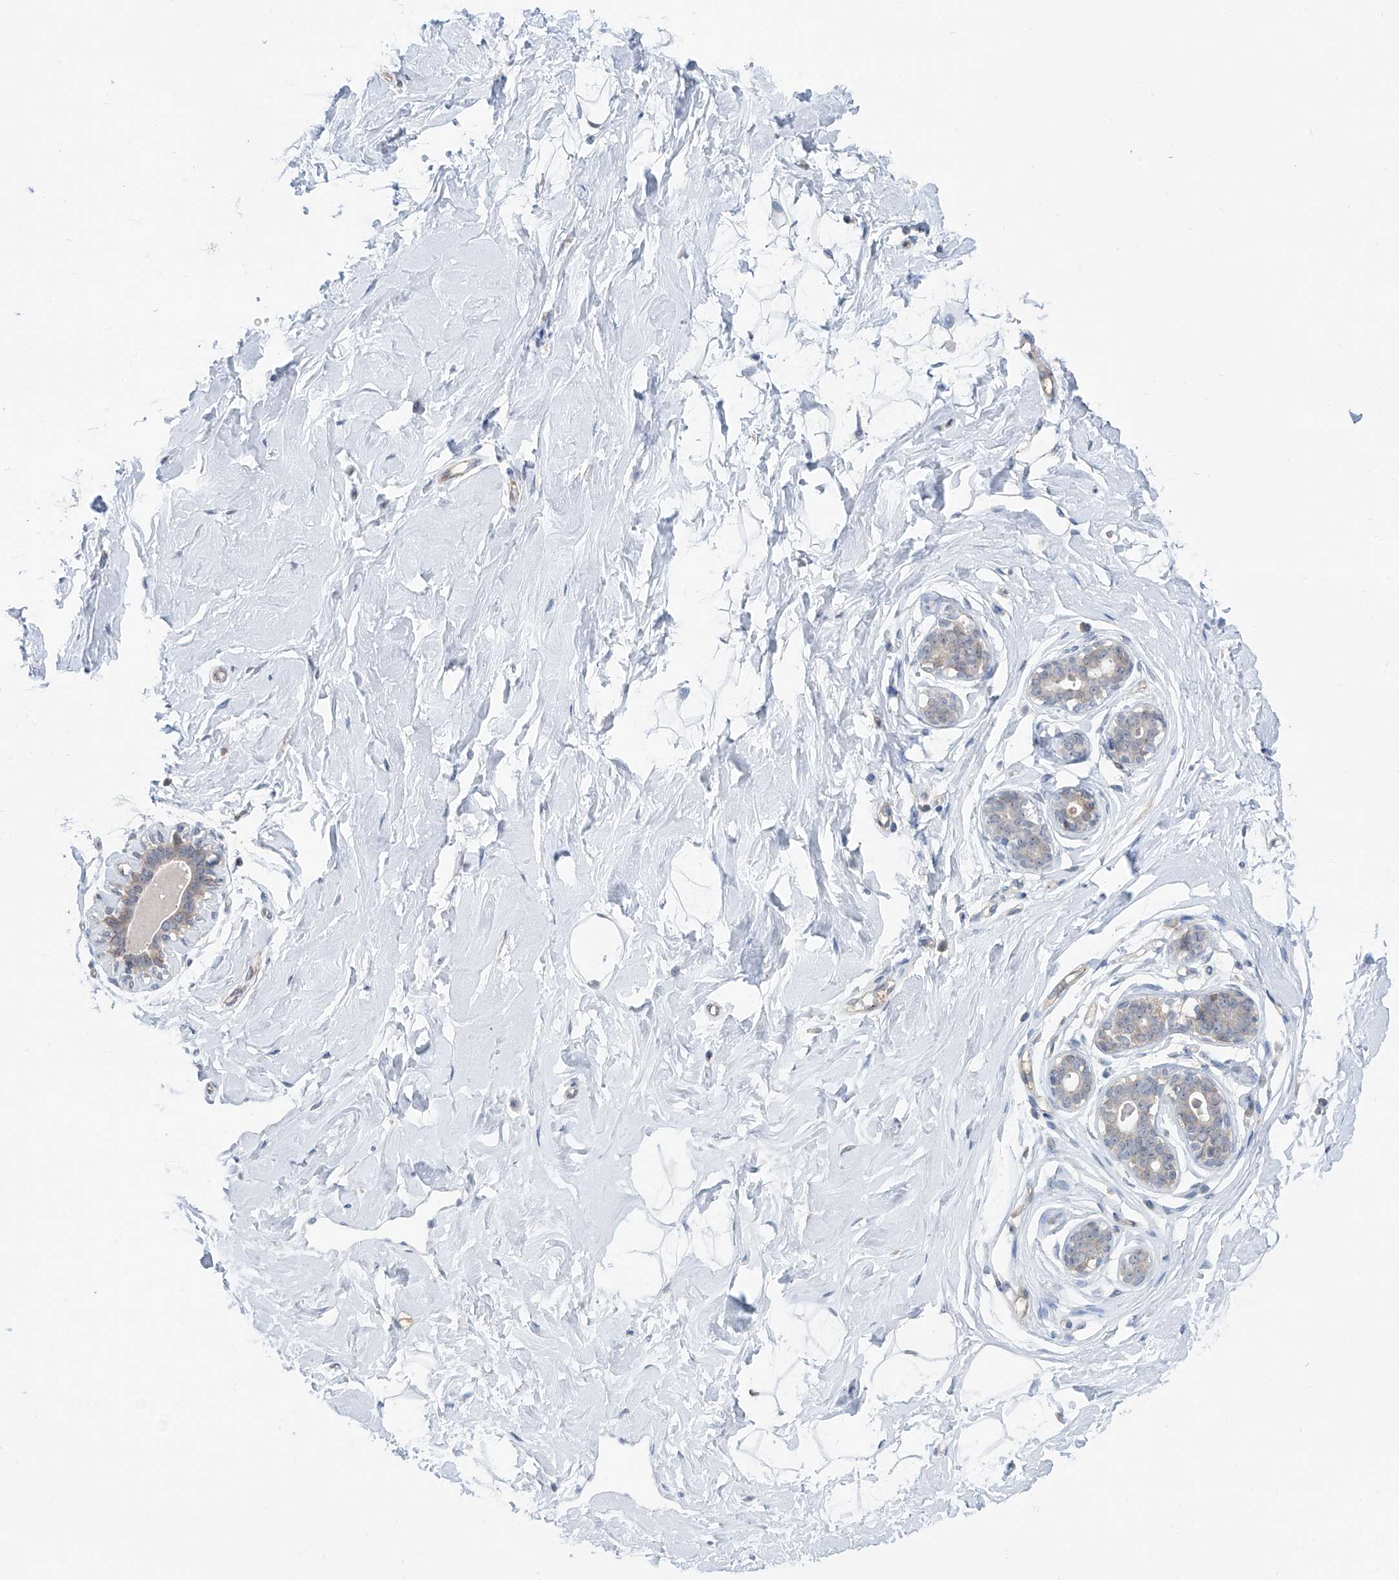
{"staining": {"intensity": "negative", "quantity": "none", "location": "none"}, "tissue": "breast", "cell_type": "Adipocytes", "image_type": "normal", "snomed": [{"axis": "morphology", "description": "Normal tissue, NOS"}, {"axis": "morphology", "description": "Adenoma, NOS"}, {"axis": "topography", "description": "Breast"}], "caption": "This is an immunohistochemistry micrograph of benign breast. There is no staining in adipocytes.", "gene": "KCNK10", "patient": {"sex": "female", "age": 23}}